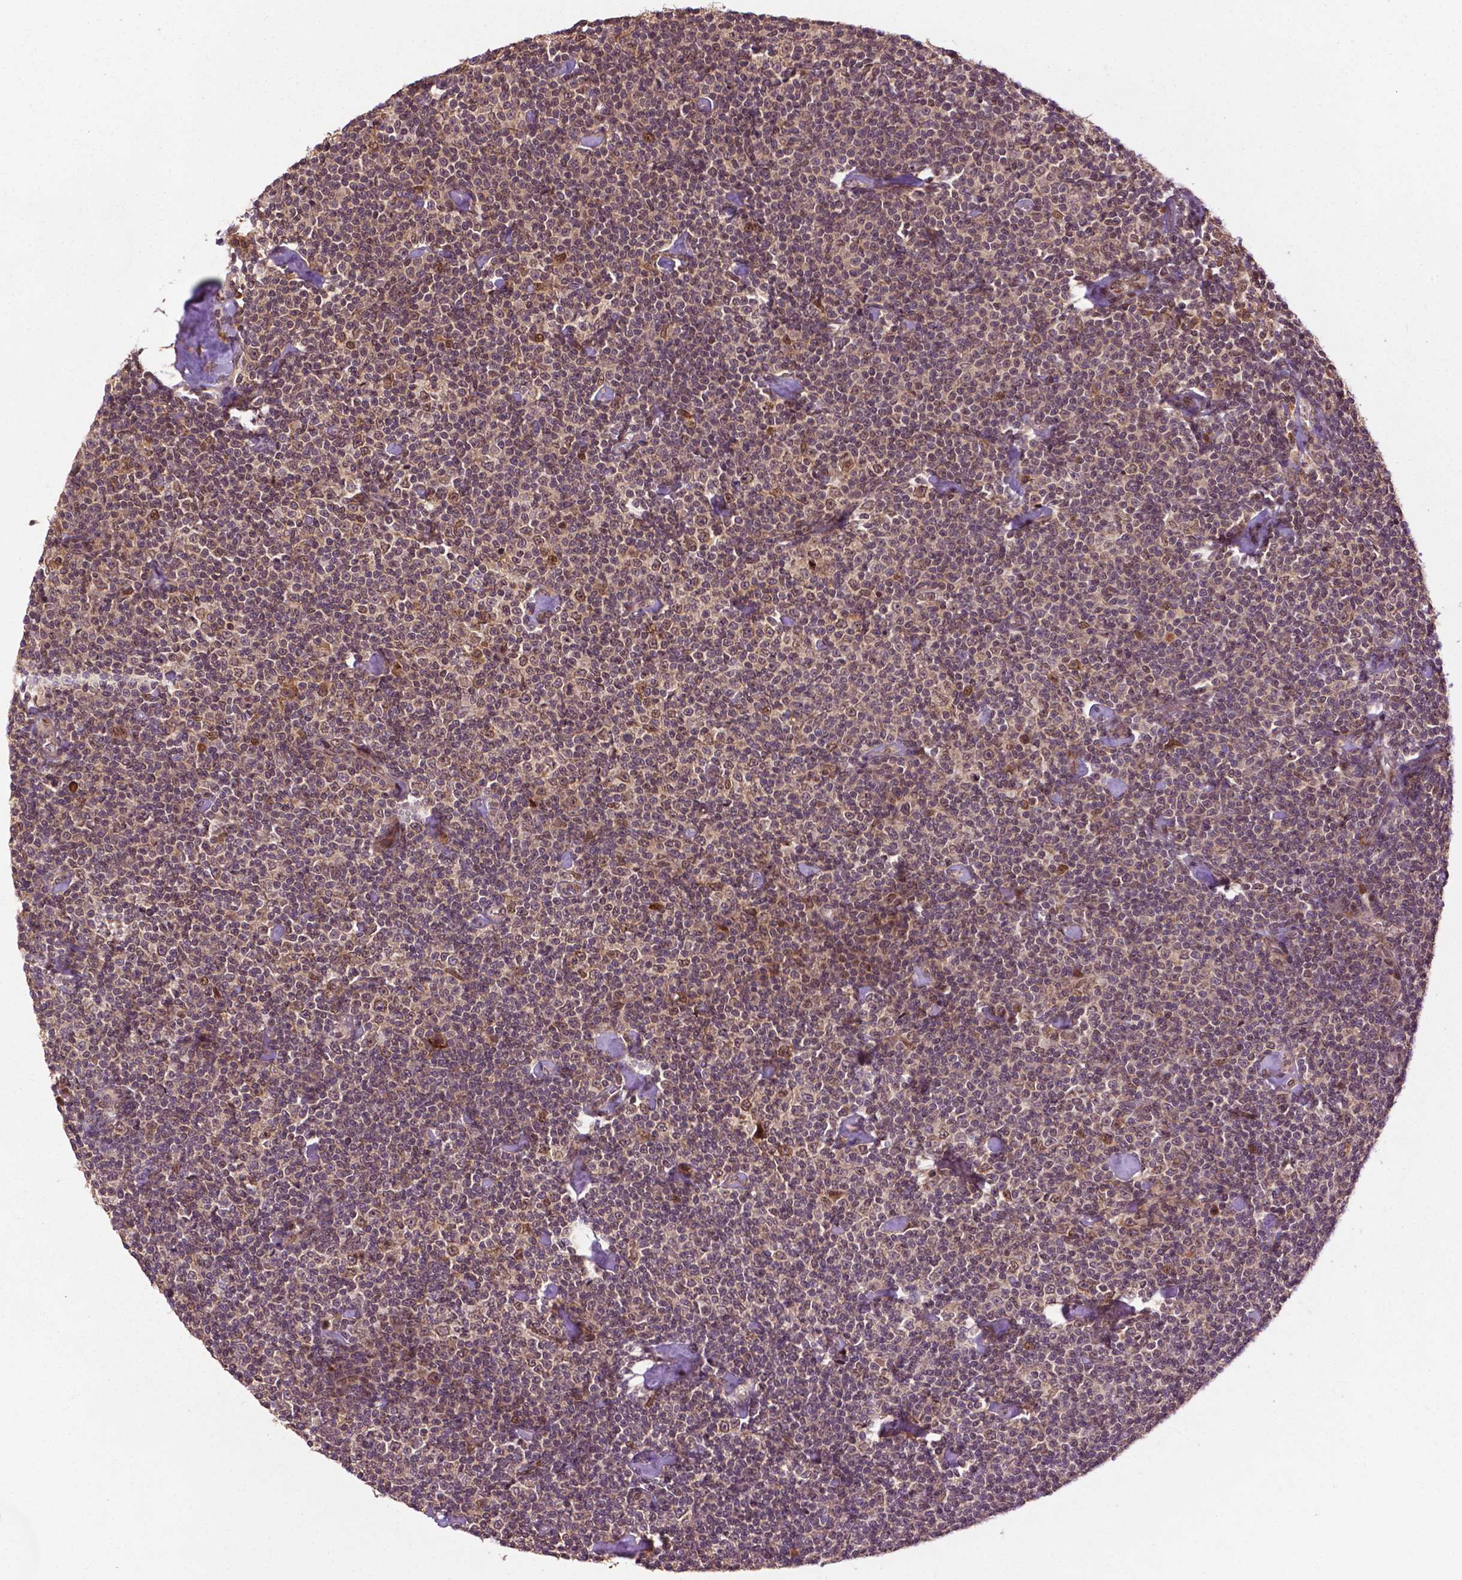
{"staining": {"intensity": "weak", "quantity": "25%-75%", "location": "cytoplasmic/membranous,nuclear"}, "tissue": "lymphoma", "cell_type": "Tumor cells", "image_type": "cancer", "snomed": [{"axis": "morphology", "description": "Malignant lymphoma, non-Hodgkin's type, Low grade"}, {"axis": "topography", "description": "Lymph node"}], "caption": "Immunohistochemical staining of human low-grade malignant lymphoma, non-Hodgkin's type displays low levels of weak cytoplasmic/membranous and nuclear protein expression in about 25%-75% of tumor cells.", "gene": "TMX2", "patient": {"sex": "male", "age": 81}}